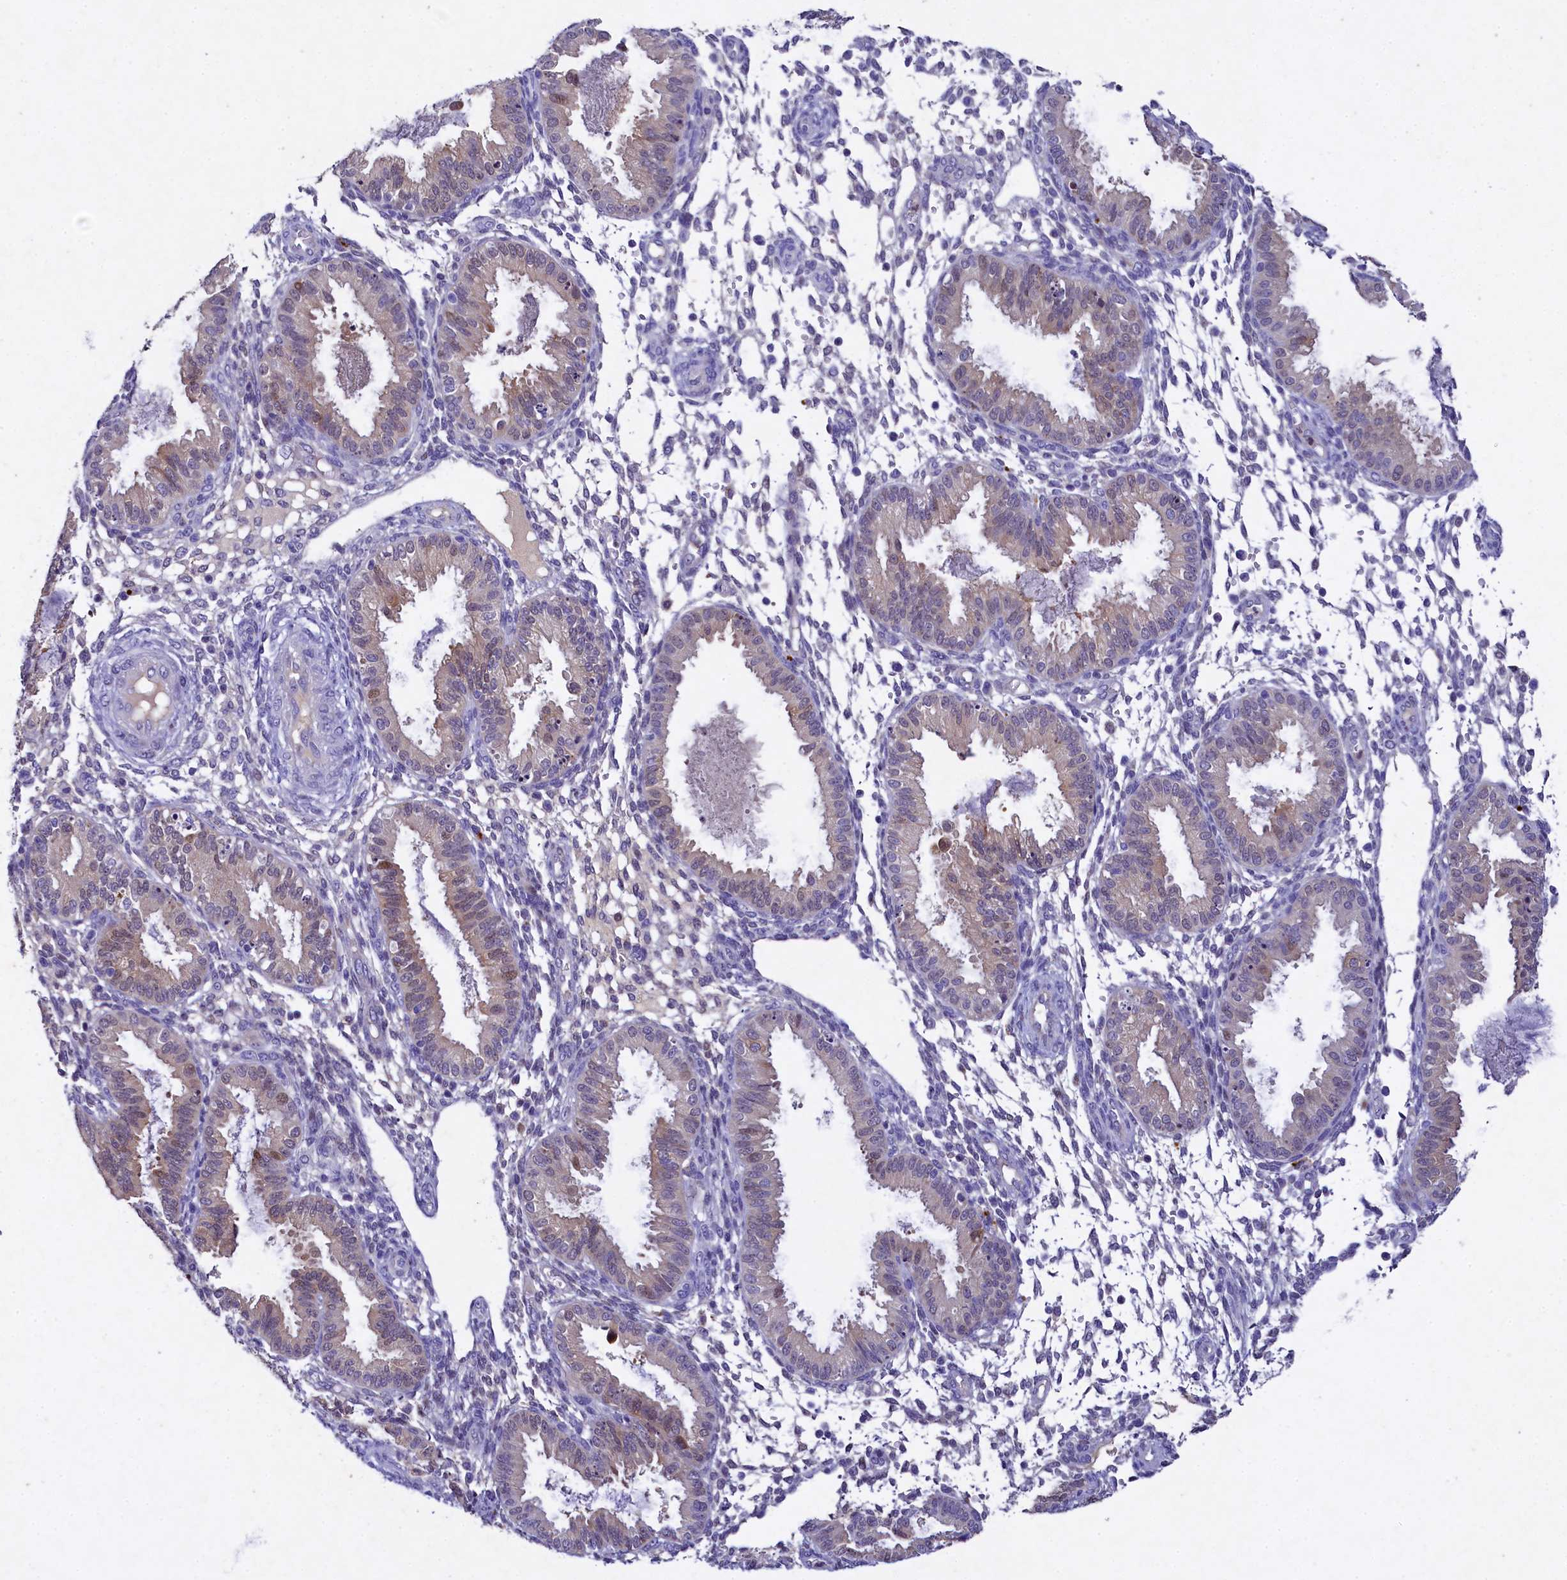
{"staining": {"intensity": "negative", "quantity": "none", "location": "none"}, "tissue": "endometrium", "cell_type": "Cells in endometrial stroma", "image_type": "normal", "snomed": [{"axis": "morphology", "description": "Normal tissue, NOS"}, {"axis": "topography", "description": "Endometrium"}], "caption": "Cells in endometrial stroma are negative for brown protein staining in unremarkable endometrium. The staining was performed using DAB to visualize the protein expression in brown, while the nuclei were stained in blue with hematoxylin (Magnification: 20x).", "gene": "TGDS", "patient": {"sex": "female", "age": 33}}